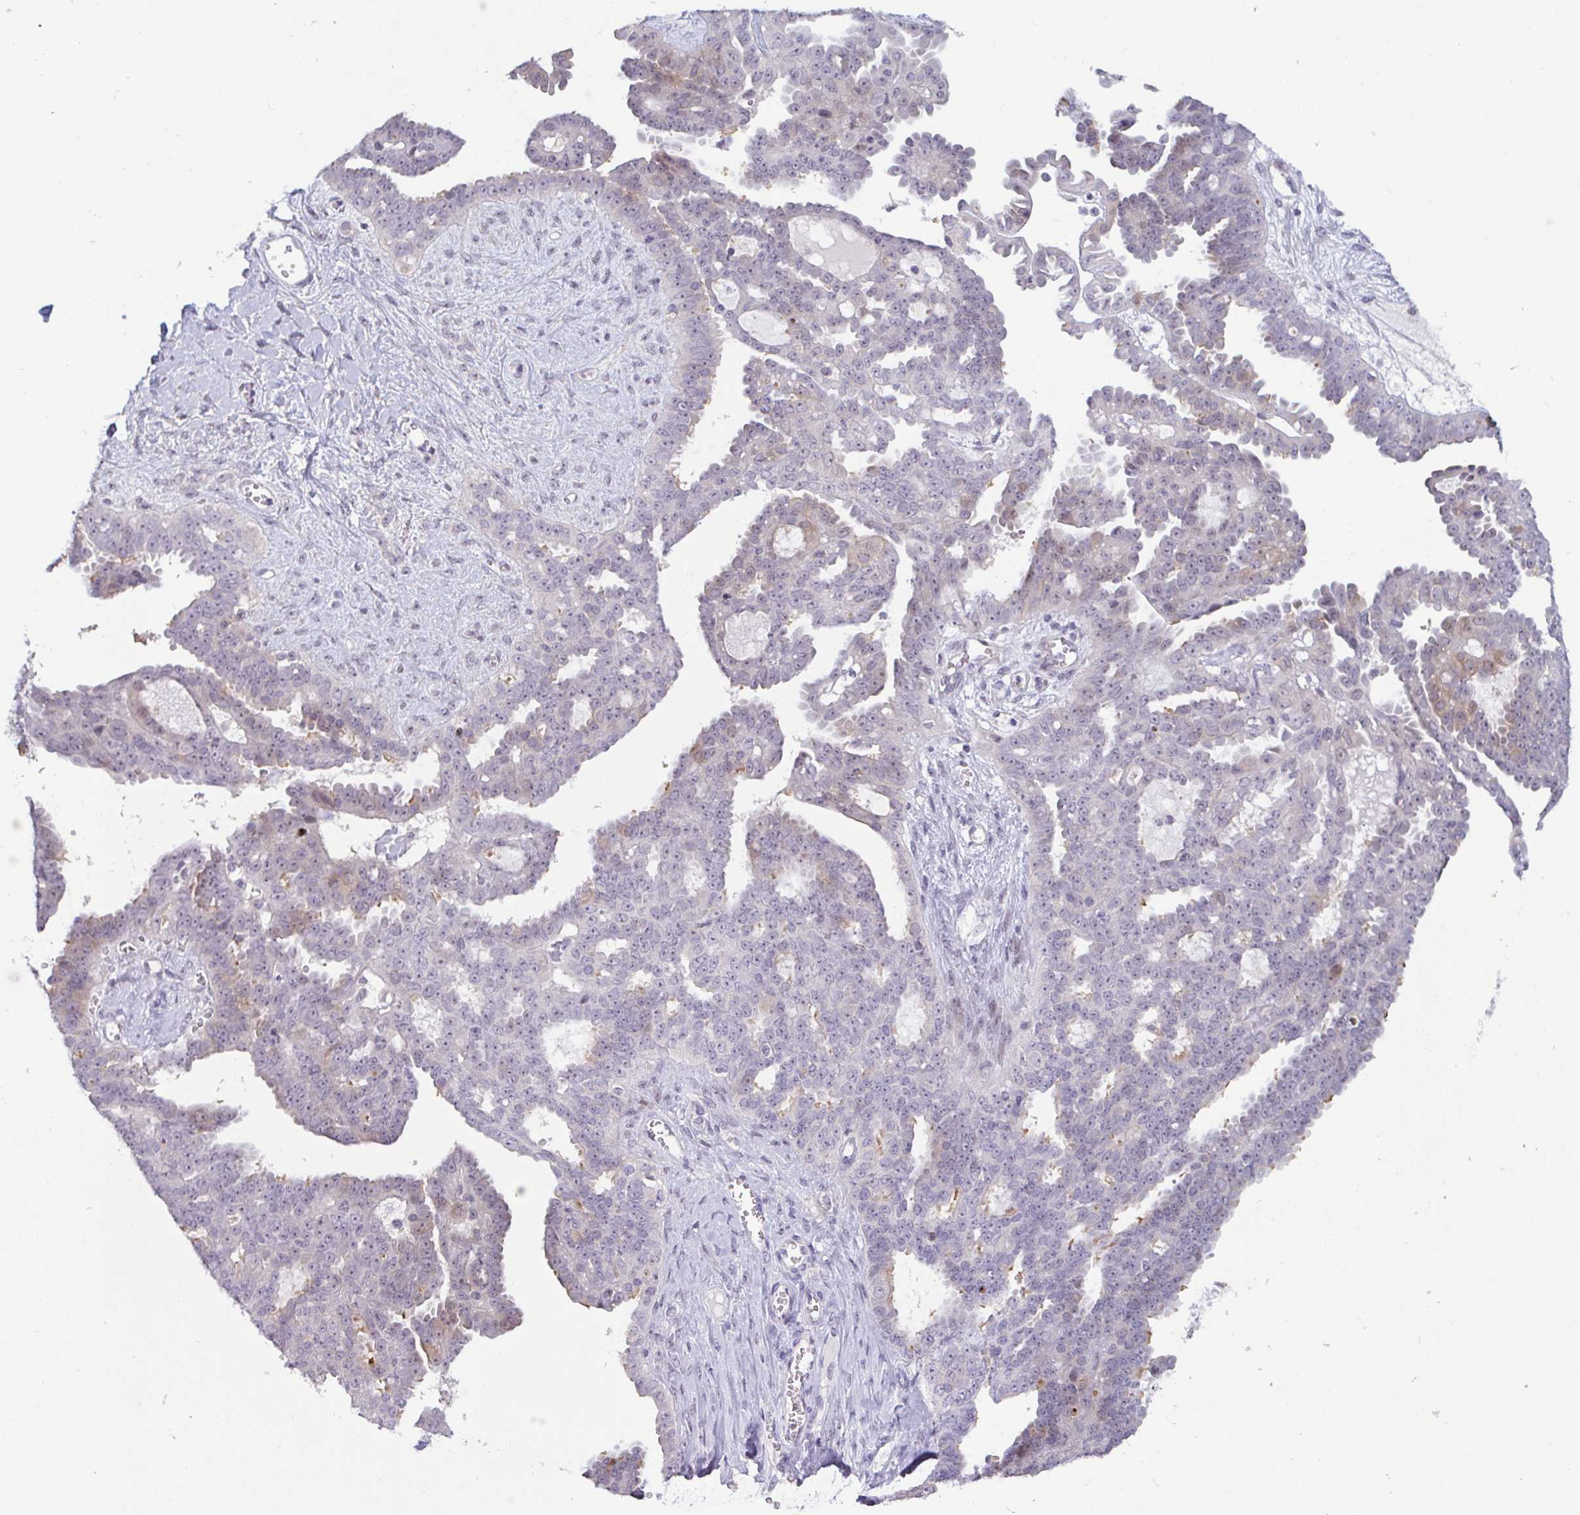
{"staining": {"intensity": "weak", "quantity": "<25%", "location": "cytoplasmic/membranous"}, "tissue": "ovarian cancer", "cell_type": "Tumor cells", "image_type": "cancer", "snomed": [{"axis": "morphology", "description": "Cystadenocarcinoma, serous, NOS"}, {"axis": "topography", "description": "Ovary"}], "caption": "DAB immunohistochemical staining of ovarian serous cystadenocarcinoma shows no significant positivity in tumor cells. (Stains: DAB (3,3'-diaminobenzidine) immunohistochemistry with hematoxylin counter stain, Microscopy: brightfield microscopy at high magnification).", "gene": "GSTM1", "patient": {"sex": "female", "age": 71}}